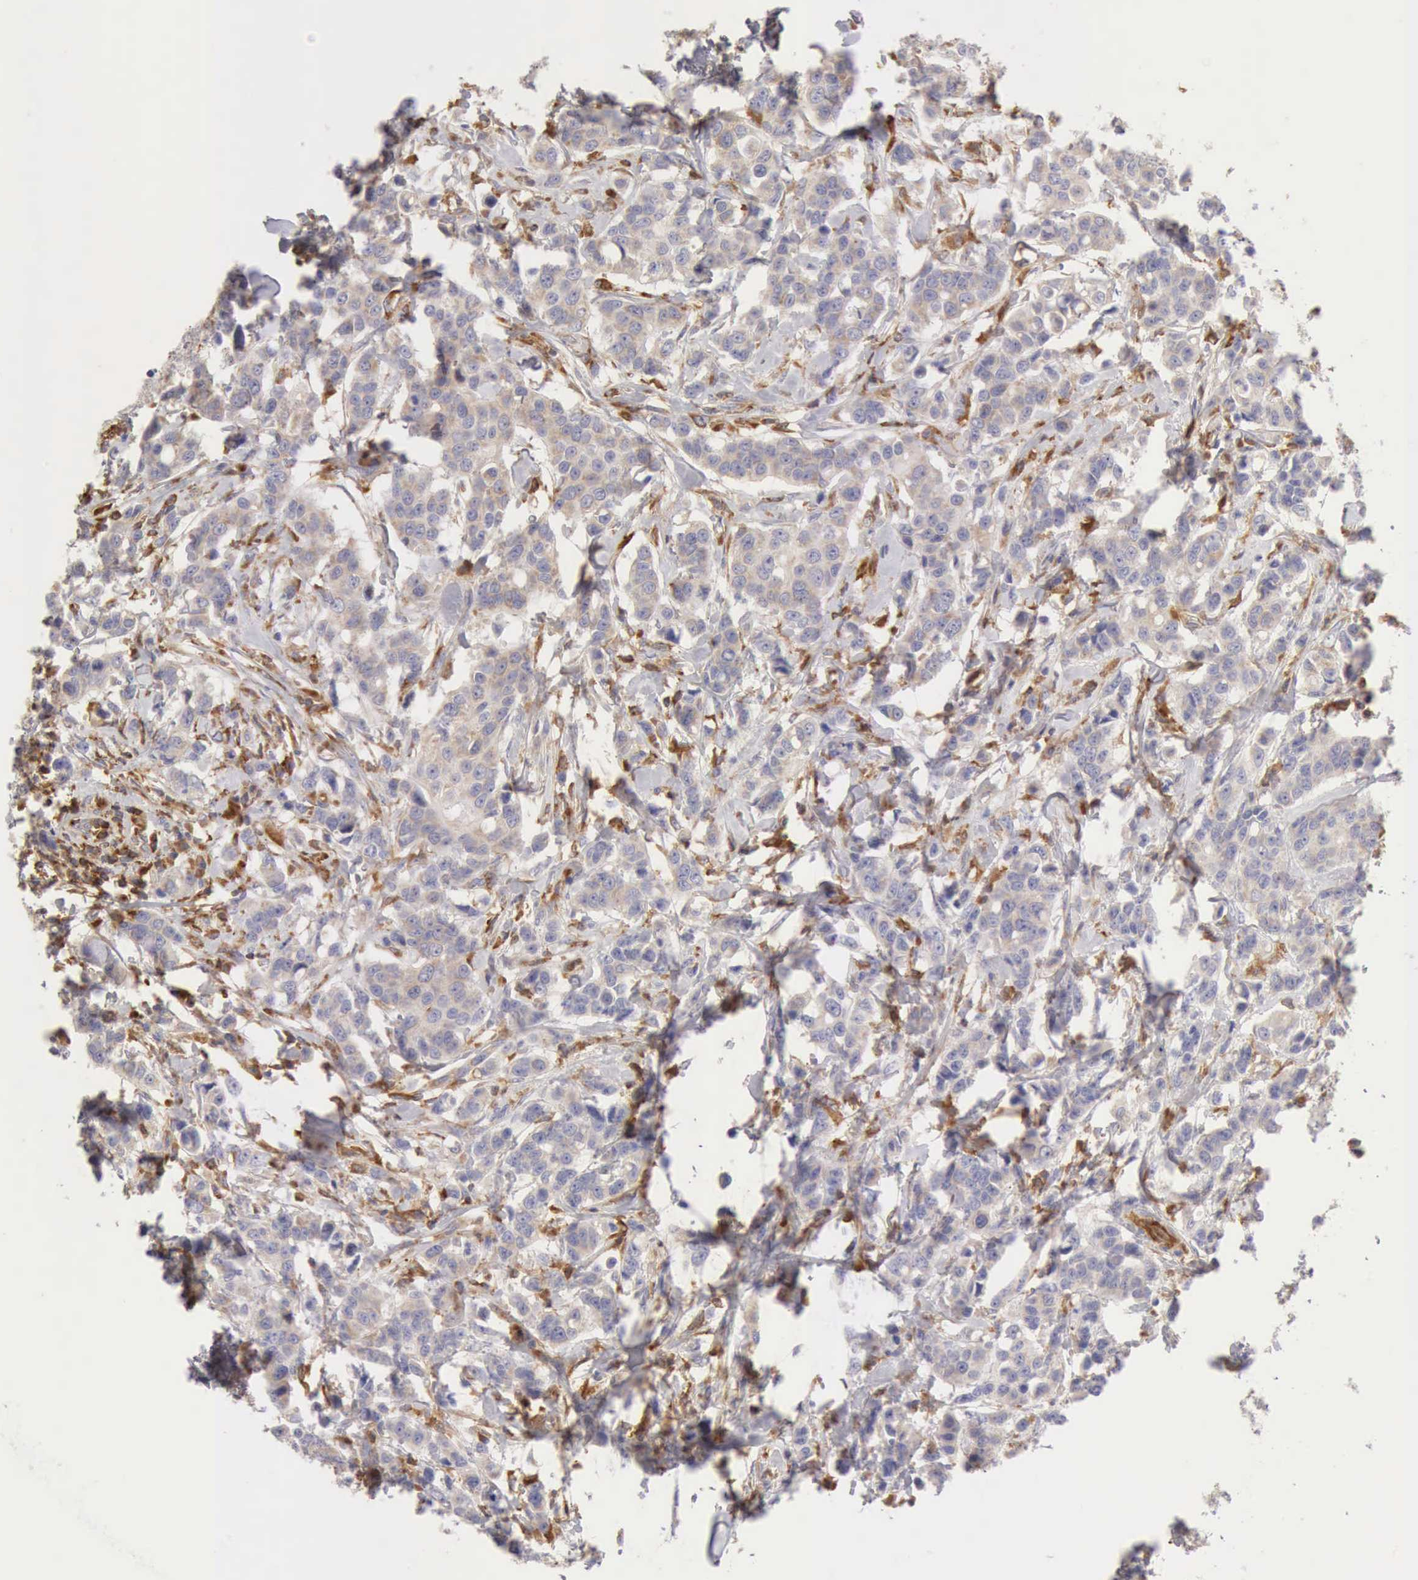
{"staining": {"intensity": "weak", "quantity": "25%-75%", "location": "cytoplasmic/membranous"}, "tissue": "breast cancer", "cell_type": "Tumor cells", "image_type": "cancer", "snomed": [{"axis": "morphology", "description": "Duct carcinoma"}, {"axis": "topography", "description": "Breast"}], "caption": "DAB (3,3'-diaminobenzidine) immunohistochemical staining of intraductal carcinoma (breast) exhibits weak cytoplasmic/membranous protein staining in about 25%-75% of tumor cells.", "gene": "ARHGAP4", "patient": {"sex": "female", "age": 27}}